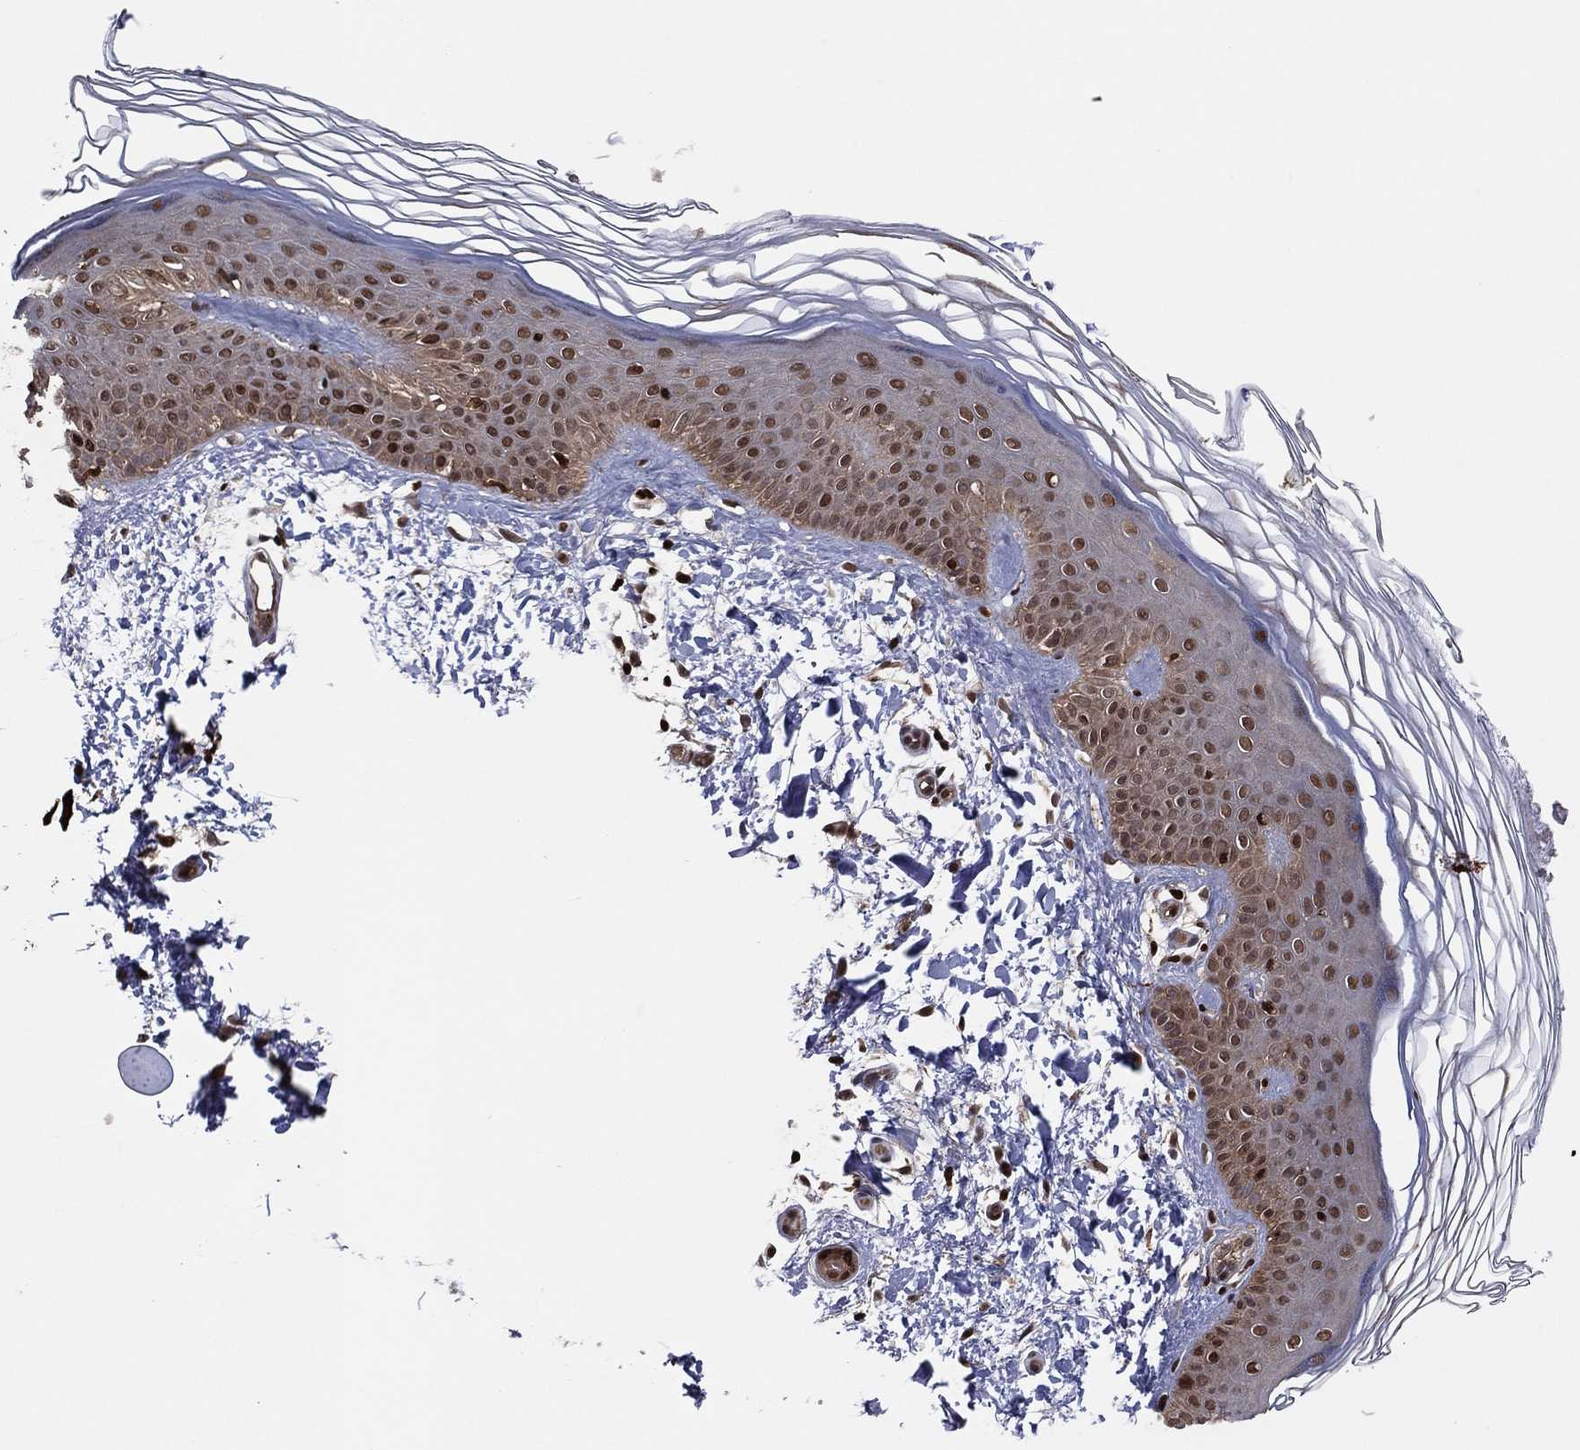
{"staining": {"intensity": "negative", "quantity": "none", "location": "none"}, "tissue": "skin", "cell_type": "Fibroblasts", "image_type": "normal", "snomed": [{"axis": "morphology", "description": "Normal tissue, NOS"}, {"axis": "topography", "description": "Skin"}], "caption": "The micrograph shows no significant staining in fibroblasts of skin.", "gene": "PSMA1", "patient": {"sex": "female", "age": 62}}